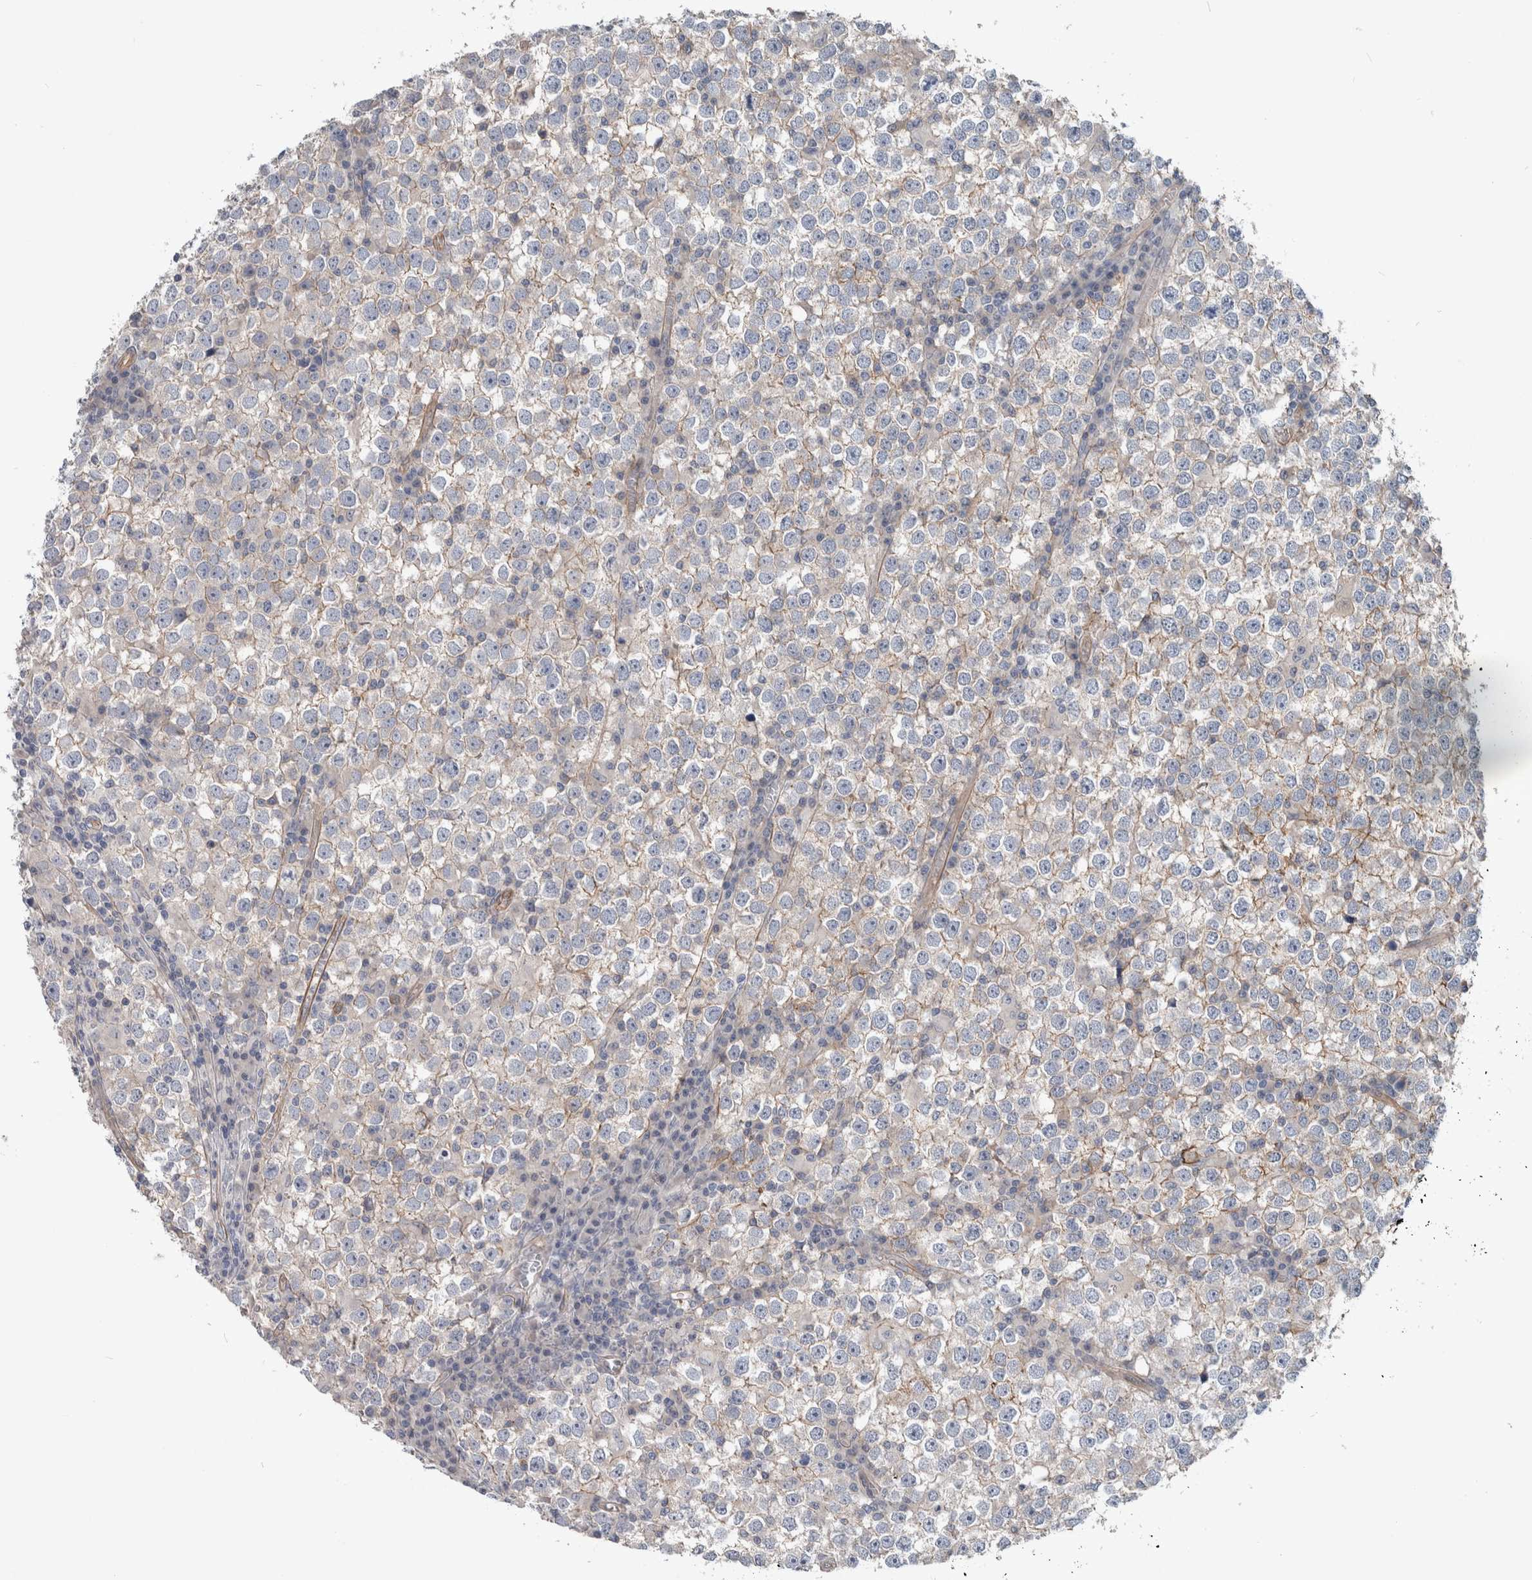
{"staining": {"intensity": "moderate", "quantity": "<25%", "location": "cytoplasmic/membranous"}, "tissue": "testis cancer", "cell_type": "Tumor cells", "image_type": "cancer", "snomed": [{"axis": "morphology", "description": "Seminoma, NOS"}, {"axis": "topography", "description": "Testis"}], "caption": "Immunohistochemical staining of human seminoma (testis) shows low levels of moderate cytoplasmic/membranous staining in approximately <25% of tumor cells.", "gene": "BCAM", "patient": {"sex": "male", "age": 65}}